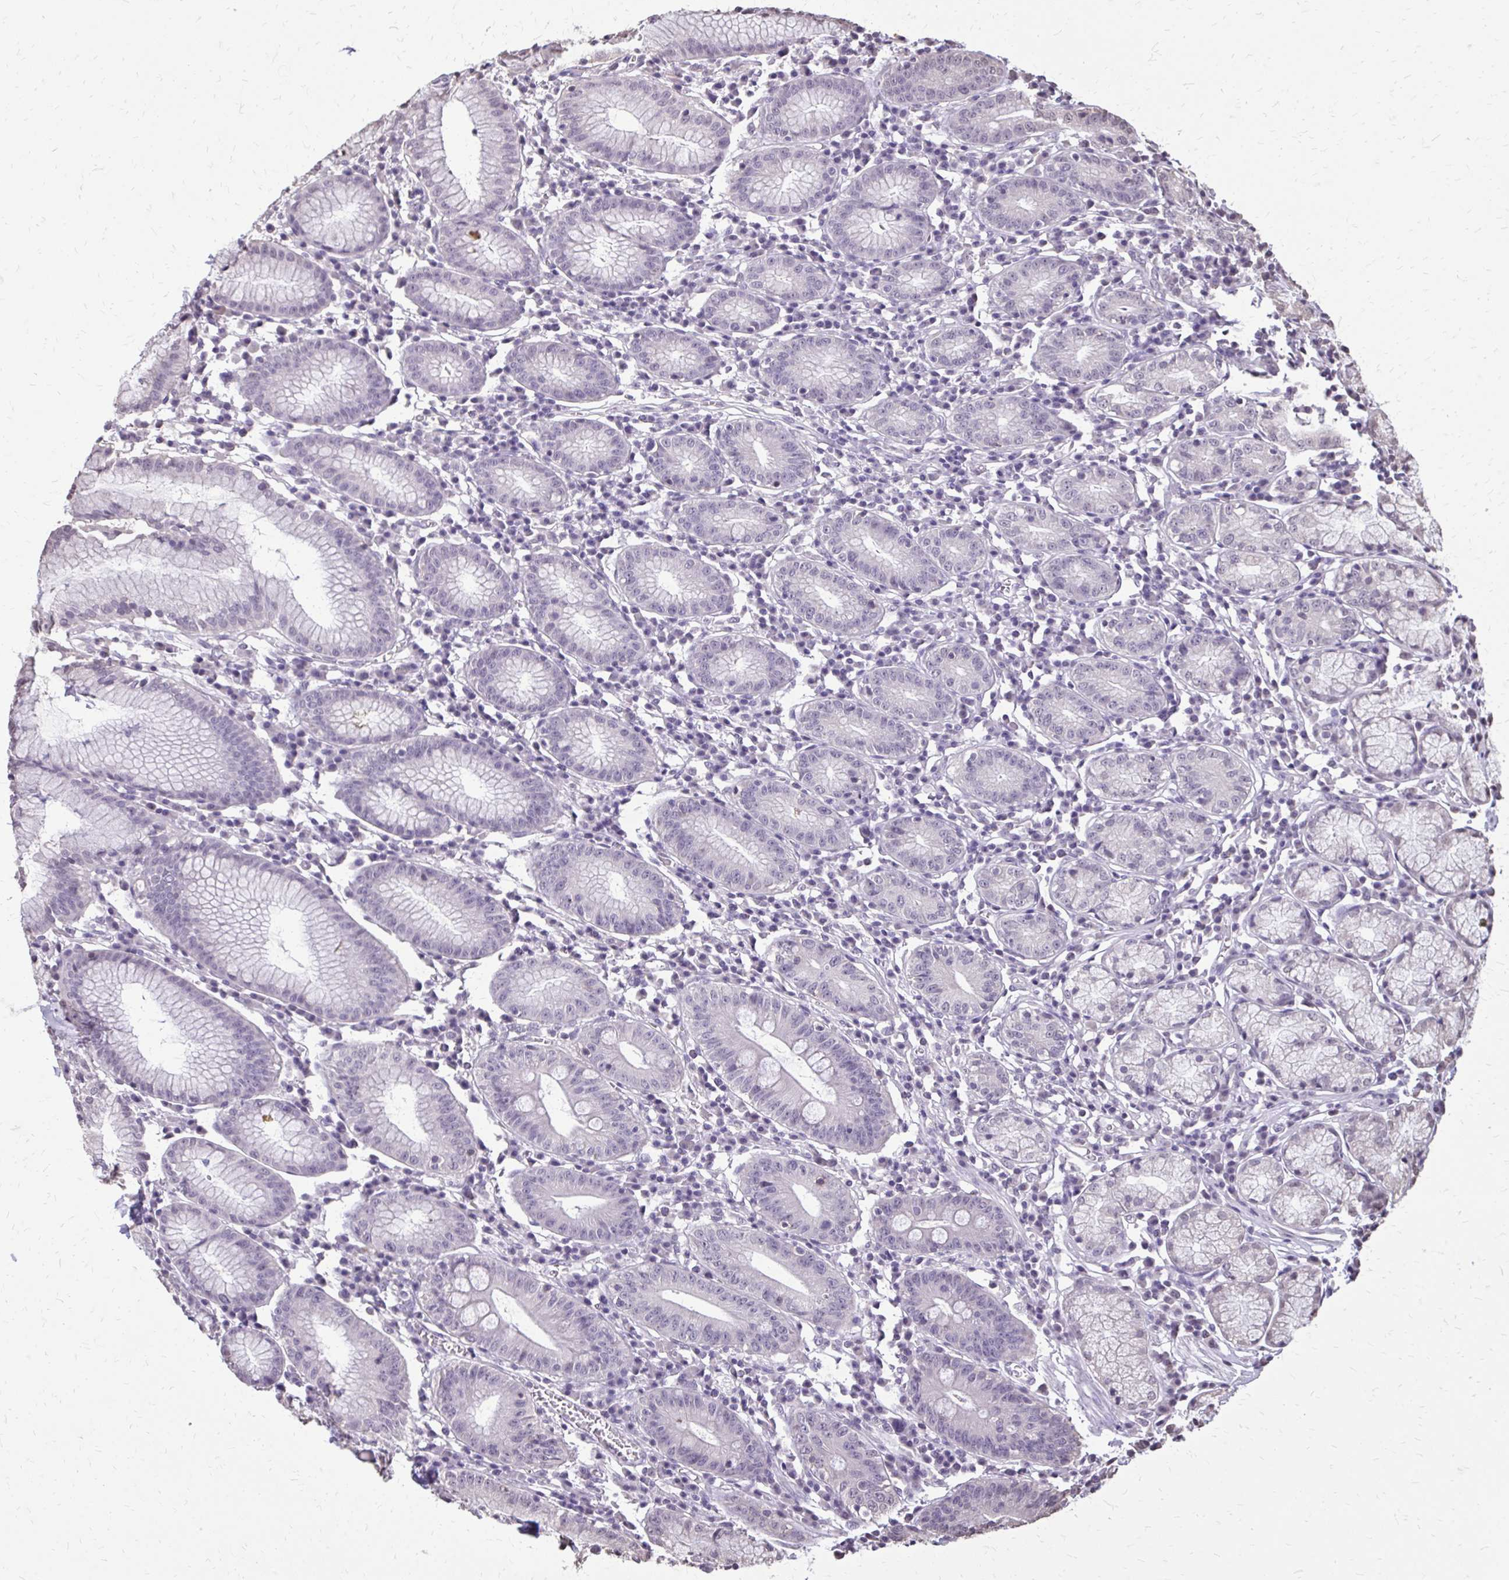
{"staining": {"intensity": "moderate", "quantity": "<25%", "location": "cytoplasmic/membranous"}, "tissue": "stomach", "cell_type": "Glandular cells", "image_type": "normal", "snomed": [{"axis": "morphology", "description": "Normal tissue, NOS"}, {"axis": "topography", "description": "Stomach"}], "caption": "The photomicrograph shows a brown stain indicating the presence of a protein in the cytoplasmic/membranous of glandular cells in stomach.", "gene": "AKAP5", "patient": {"sex": "male", "age": 55}}